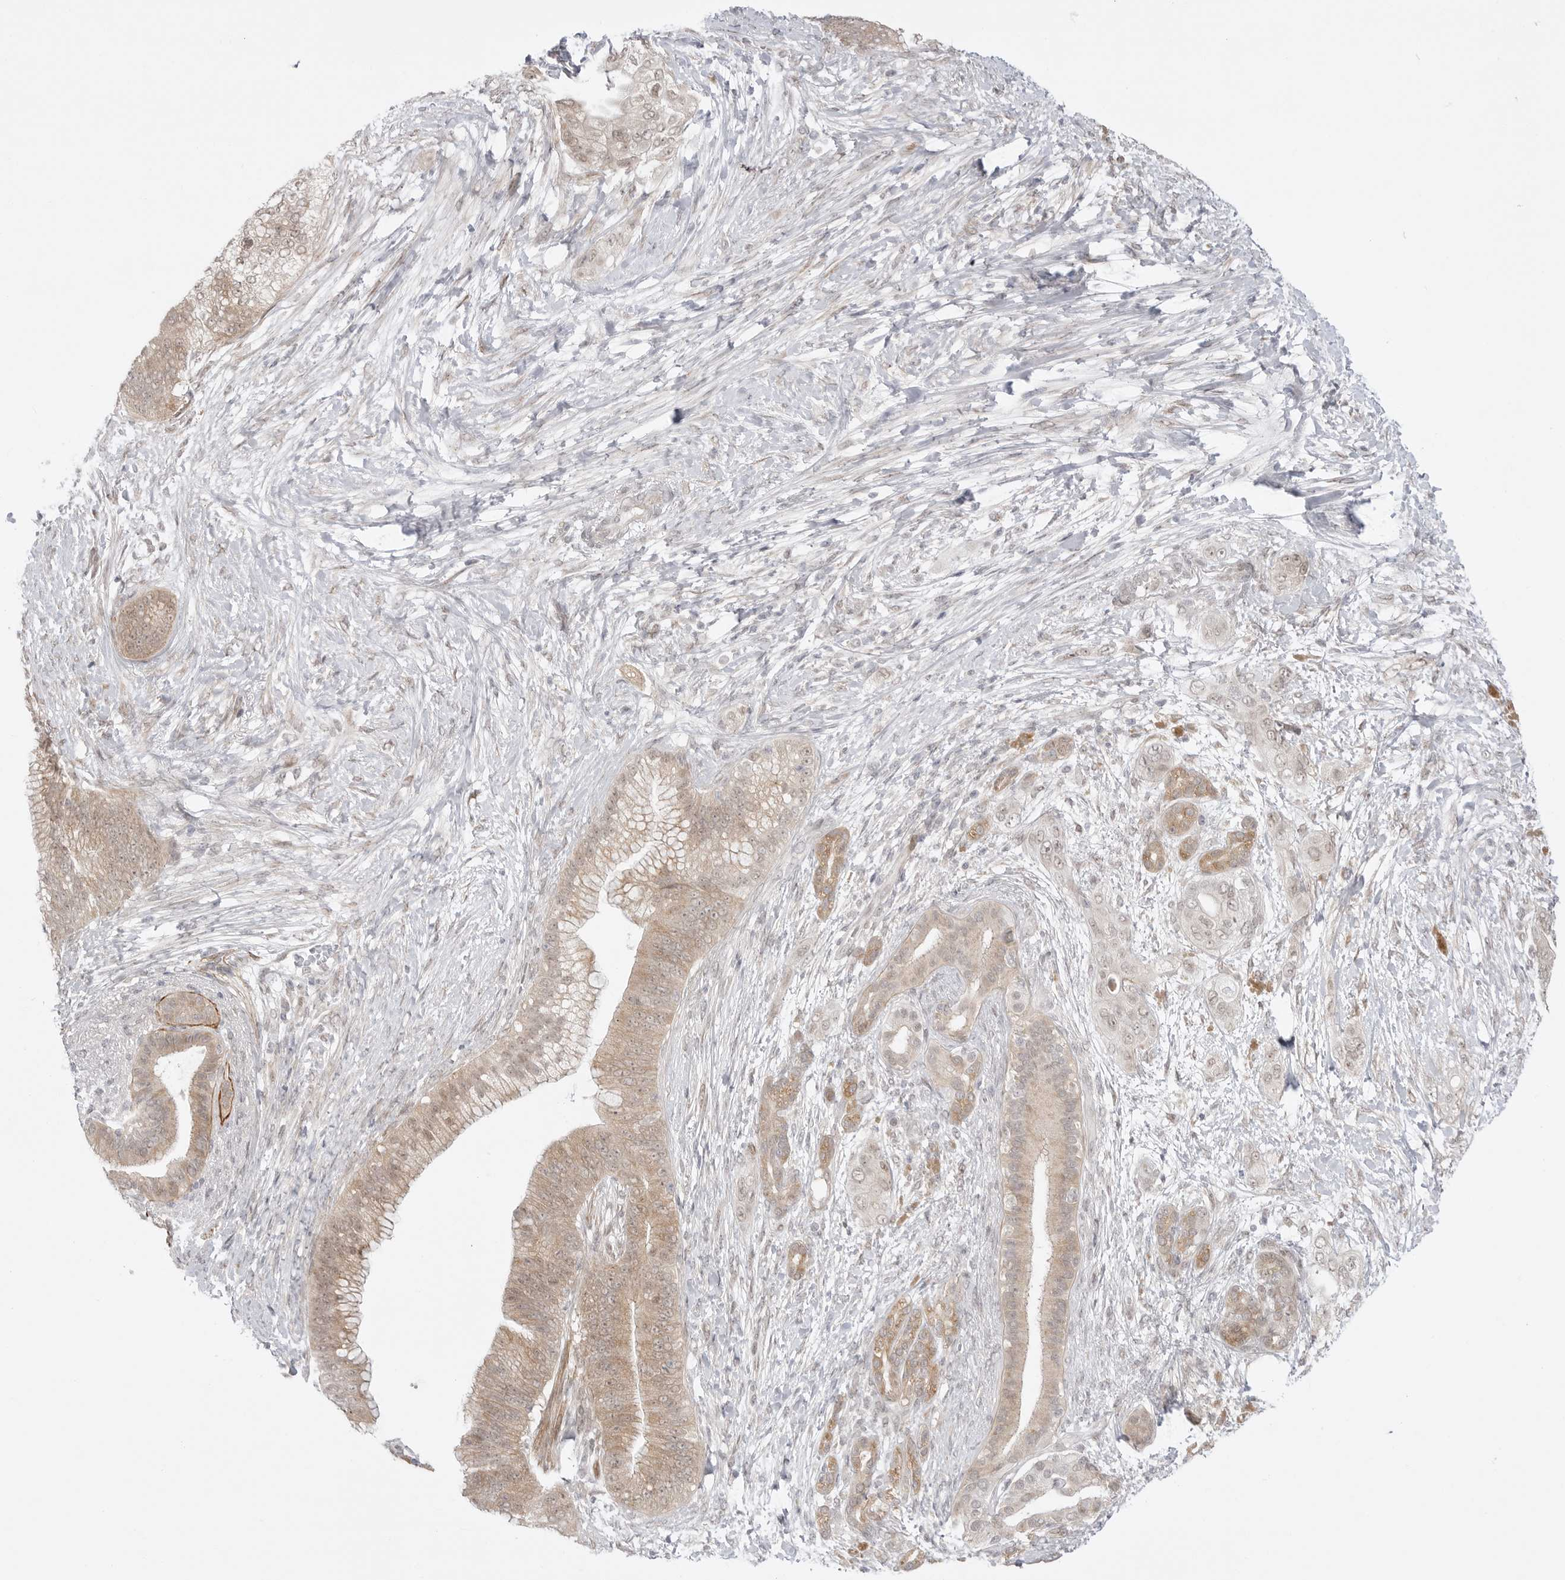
{"staining": {"intensity": "weak", "quantity": ">75%", "location": "cytoplasmic/membranous,nuclear"}, "tissue": "pancreatic cancer", "cell_type": "Tumor cells", "image_type": "cancer", "snomed": [{"axis": "morphology", "description": "Adenocarcinoma, NOS"}, {"axis": "topography", "description": "Pancreas"}], "caption": "A high-resolution micrograph shows immunohistochemistry (IHC) staining of pancreatic cancer (adenocarcinoma), which demonstrates weak cytoplasmic/membranous and nuclear staining in approximately >75% of tumor cells. The staining is performed using DAB brown chromogen to label protein expression. The nuclei are counter-stained blue using hematoxylin.", "gene": "GGT6", "patient": {"sex": "male", "age": 53}}